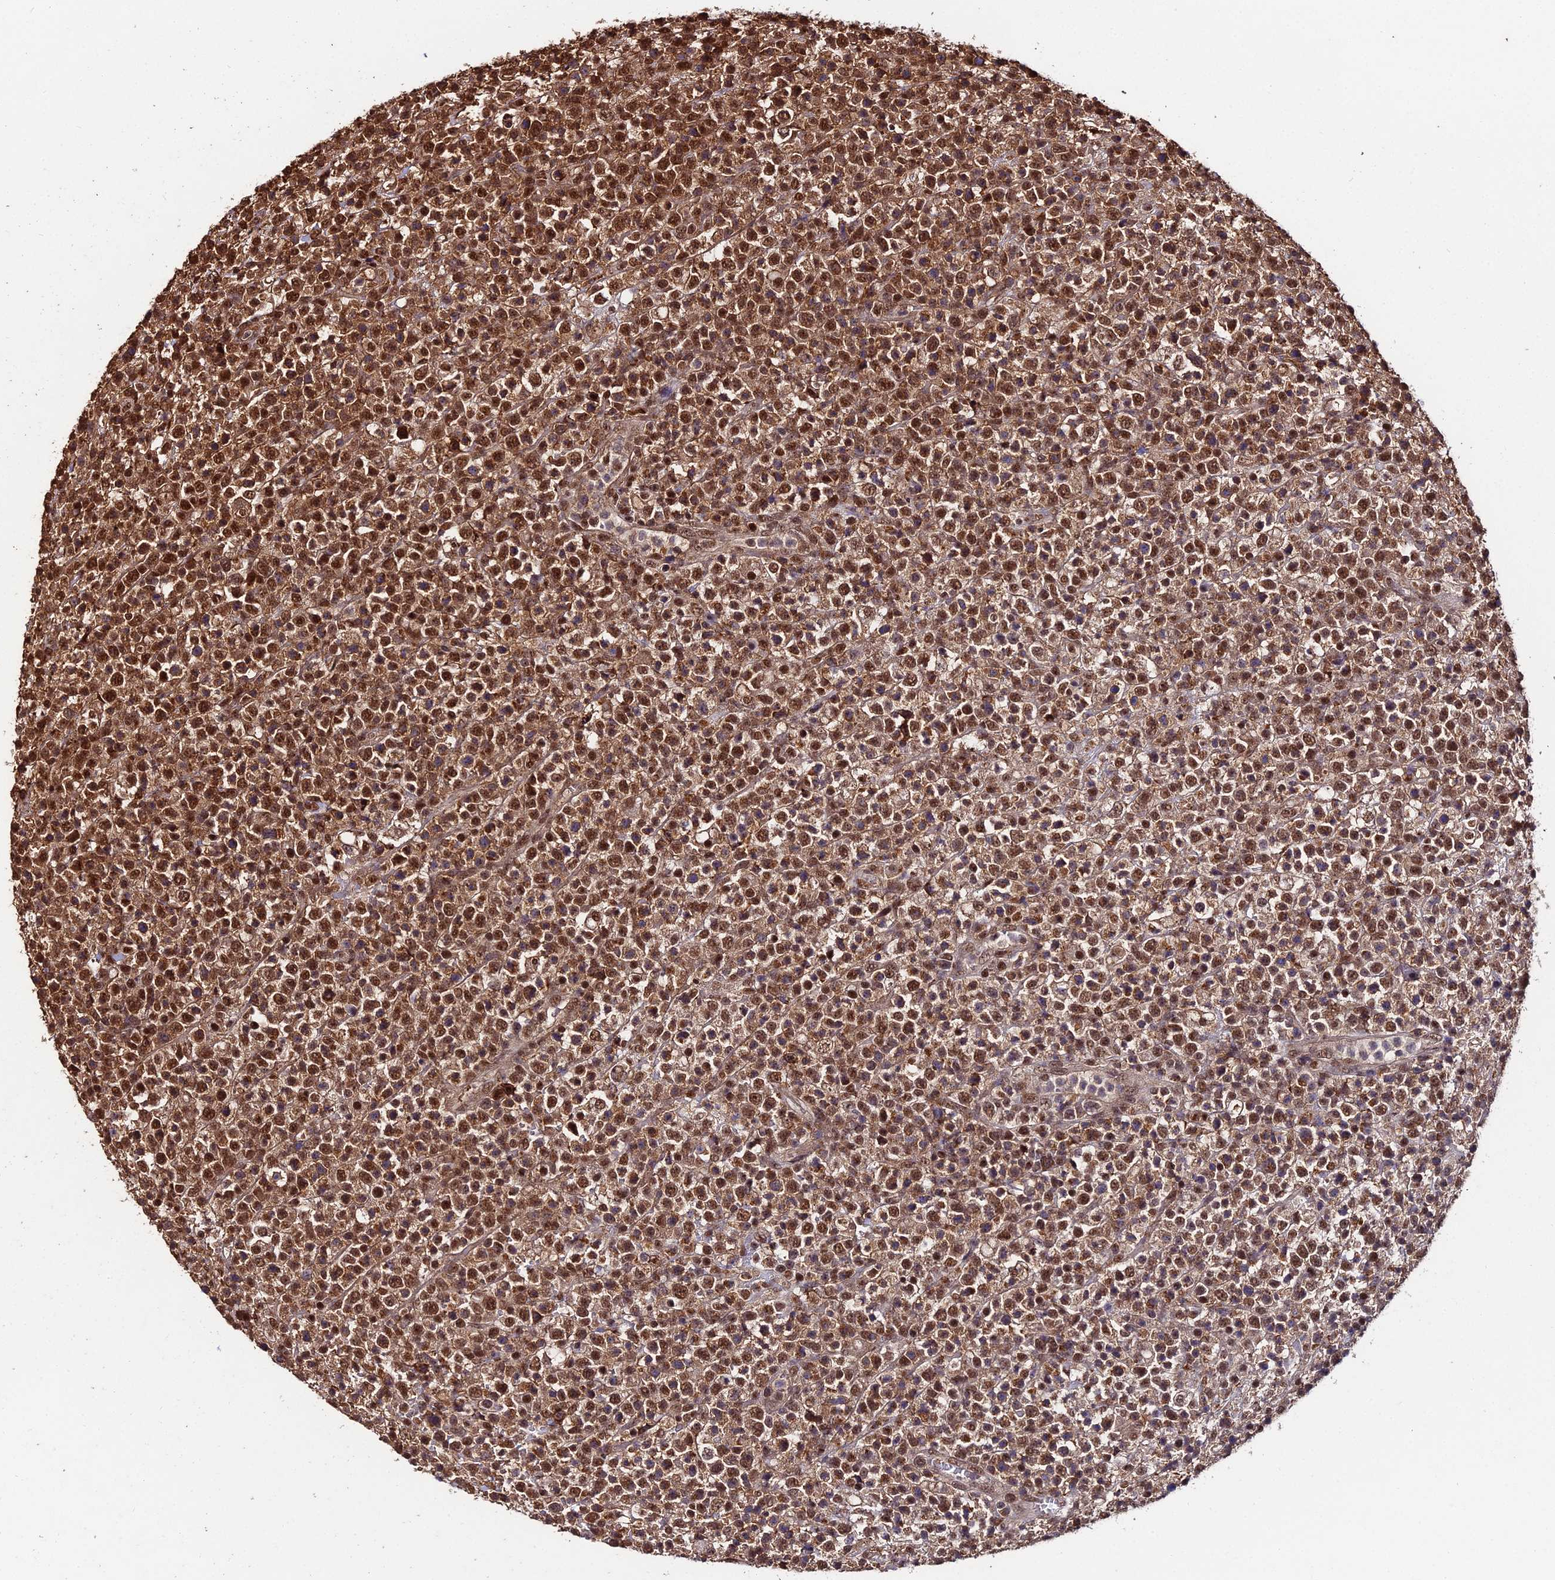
{"staining": {"intensity": "moderate", "quantity": ">75%", "location": "cytoplasmic/membranous,nuclear"}, "tissue": "lymphoma", "cell_type": "Tumor cells", "image_type": "cancer", "snomed": [{"axis": "morphology", "description": "Malignant lymphoma, non-Hodgkin's type, High grade"}, {"axis": "topography", "description": "Colon"}], "caption": "Immunohistochemical staining of human high-grade malignant lymphoma, non-Hodgkin's type exhibits medium levels of moderate cytoplasmic/membranous and nuclear protein expression in approximately >75% of tumor cells. Nuclei are stained in blue.", "gene": "PPP4C", "patient": {"sex": "female", "age": 53}}